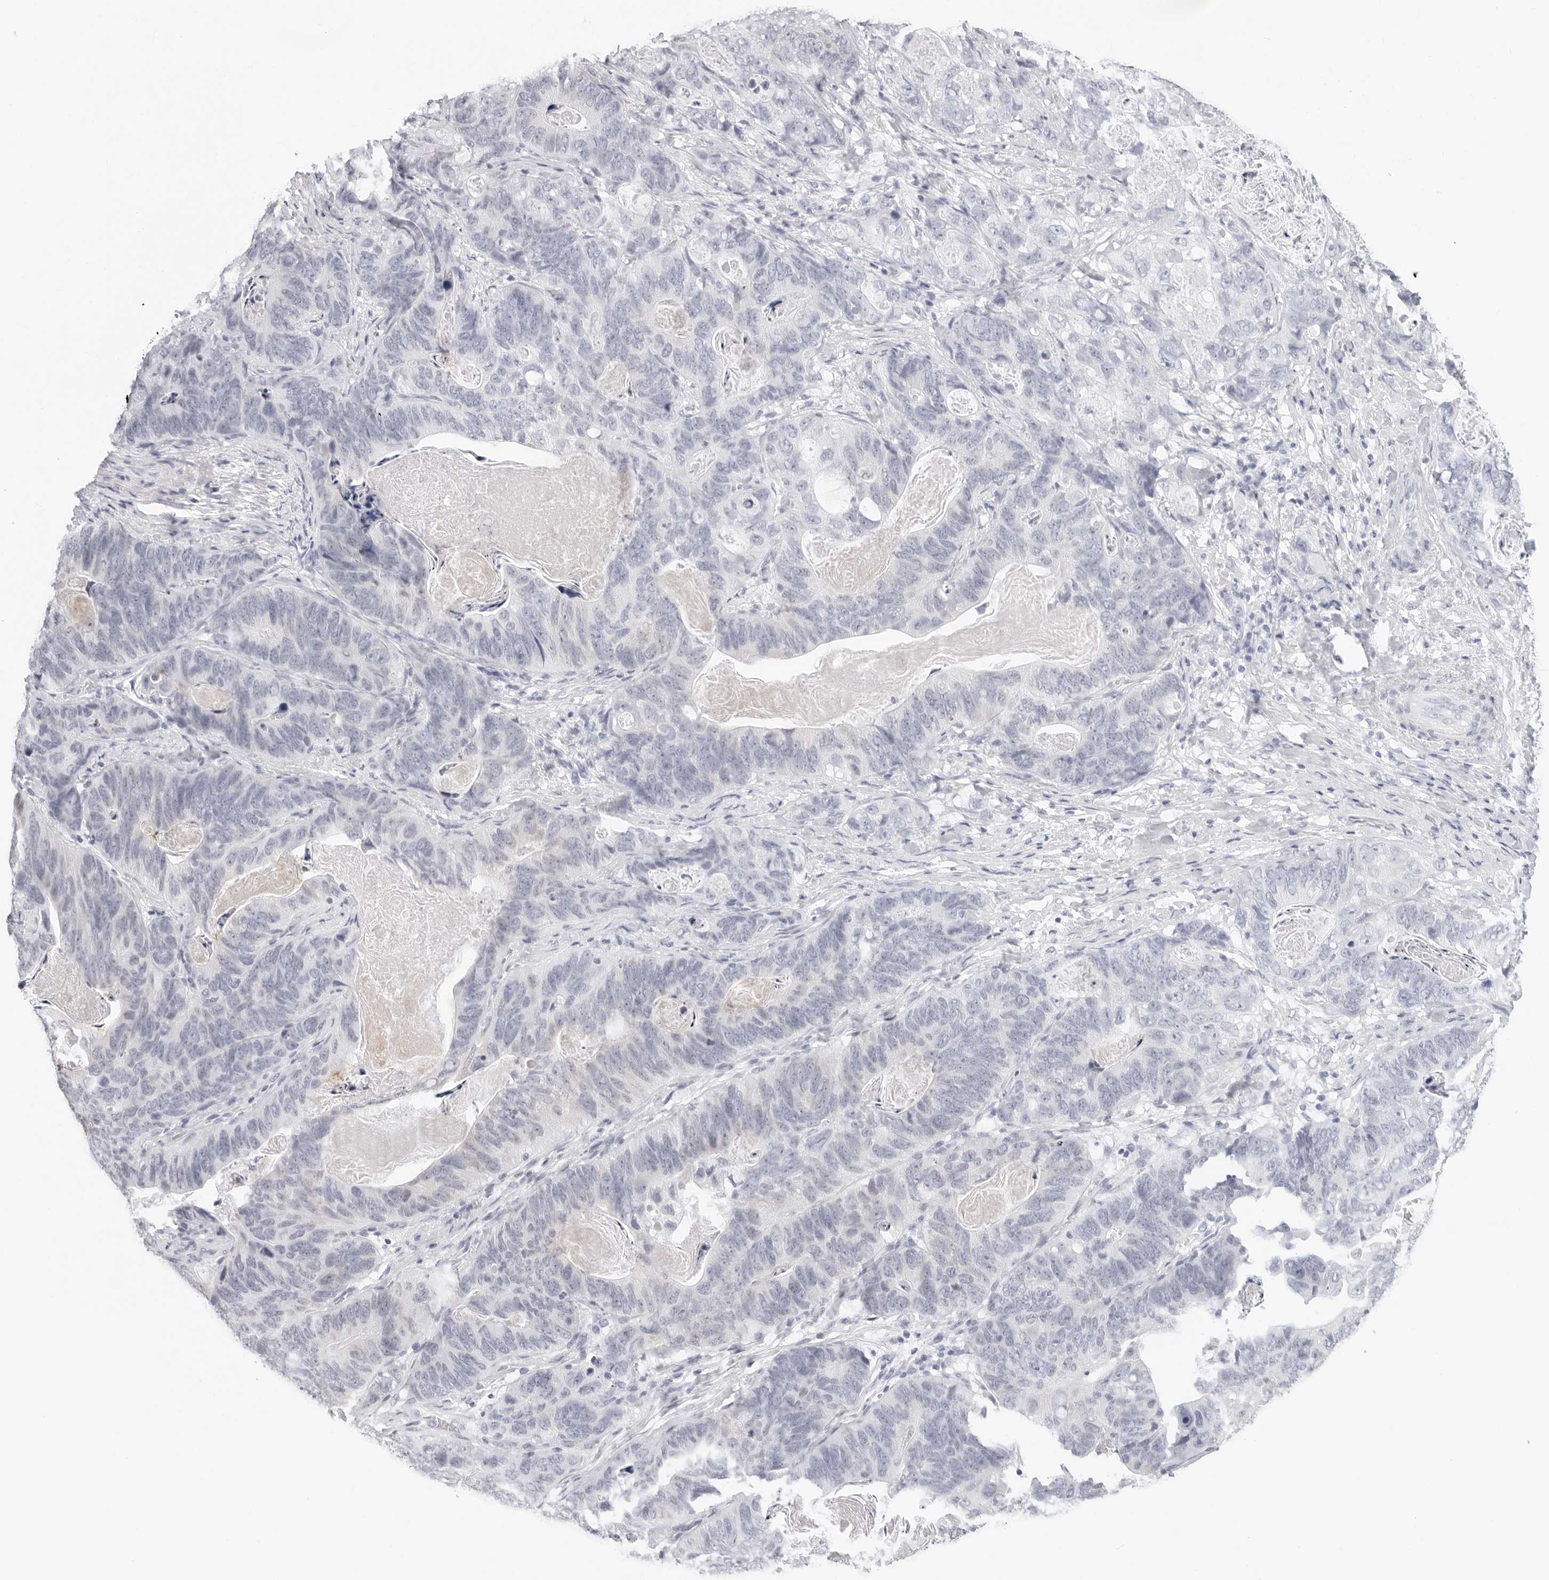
{"staining": {"intensity": "negative", "quantity": "none", "location": "none"}, "tissue": "stomach cancer", "cell_type": "Tumor cells", "image_type": "cancer", "snomed": [{"axis": "morphology", "description": "Normal tissue, NOS"}, {"axis": "morphology", "description": "Adenocarcinoma, NOS"}, {"axis": "topography", "description": "Stomach"}], "caption": "There is no significant positivity in tumor cells of stomach adenocarcinoma.", "gene": "AGMAT", "patient": {"sex": "female", "age": 89}}